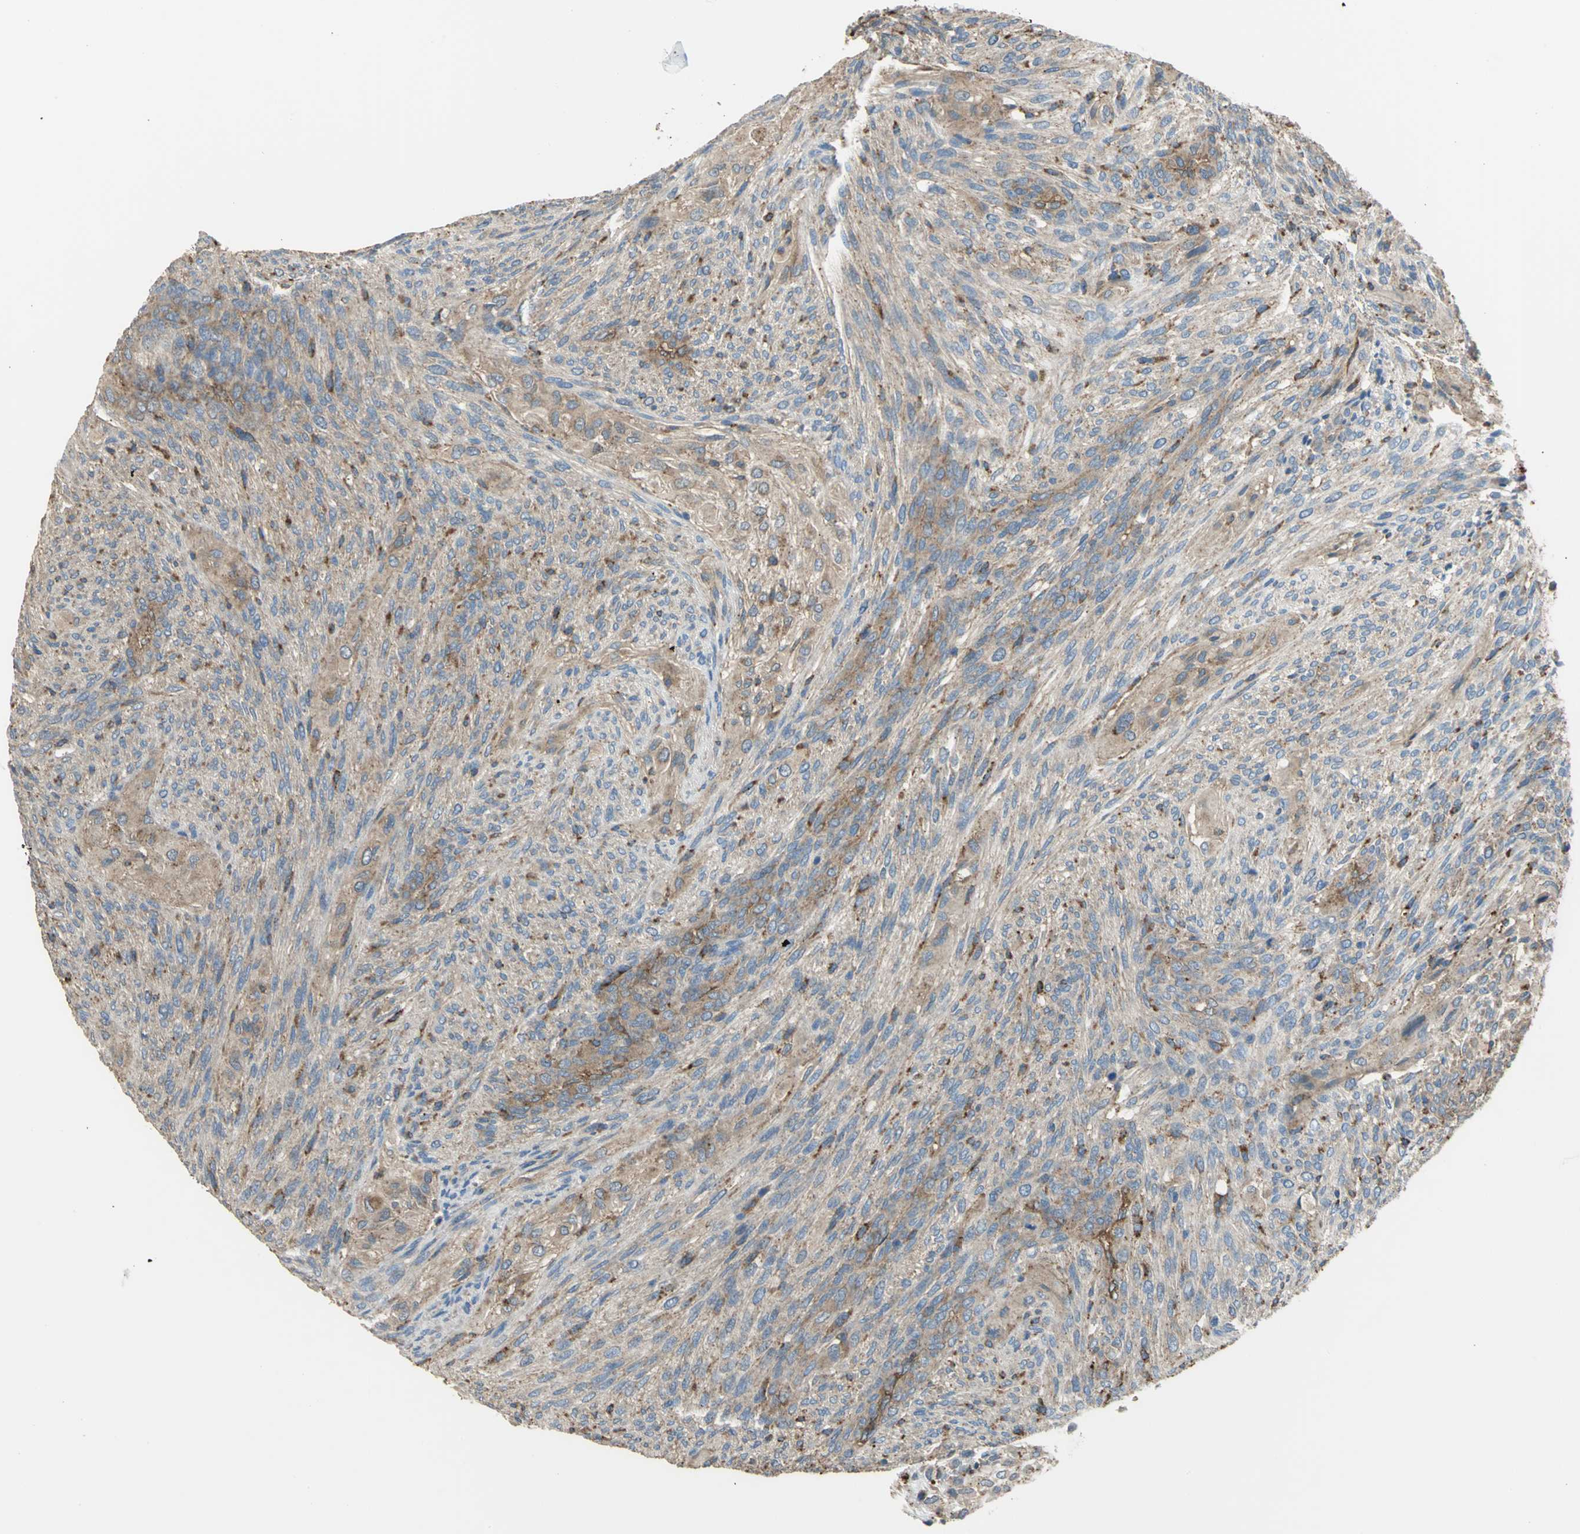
{"staining": {"intensity": "weak", "quantity": "25%-75%", "location": "cytoplasmic/membranous"}, "tissue": "glioma", "cell_type": "Tumor cells", "image_type": "cancer", "snomed": [{"axis": "morphology", "description": "Glioma, malignant, High grade"}, {"axis": "topography", "description": "Cerebral cortex"}], "caption": "Immunohistochemistry (IHC) image of malignant glioma (high-grade) stained for a protein (brown), which displays low levels of weak cytoplasmic/membranous positivity in approximately 25%-75% of tumor cells.", "gene": "DIAPH2", "patient": {"sex": "female", "age": 55}}